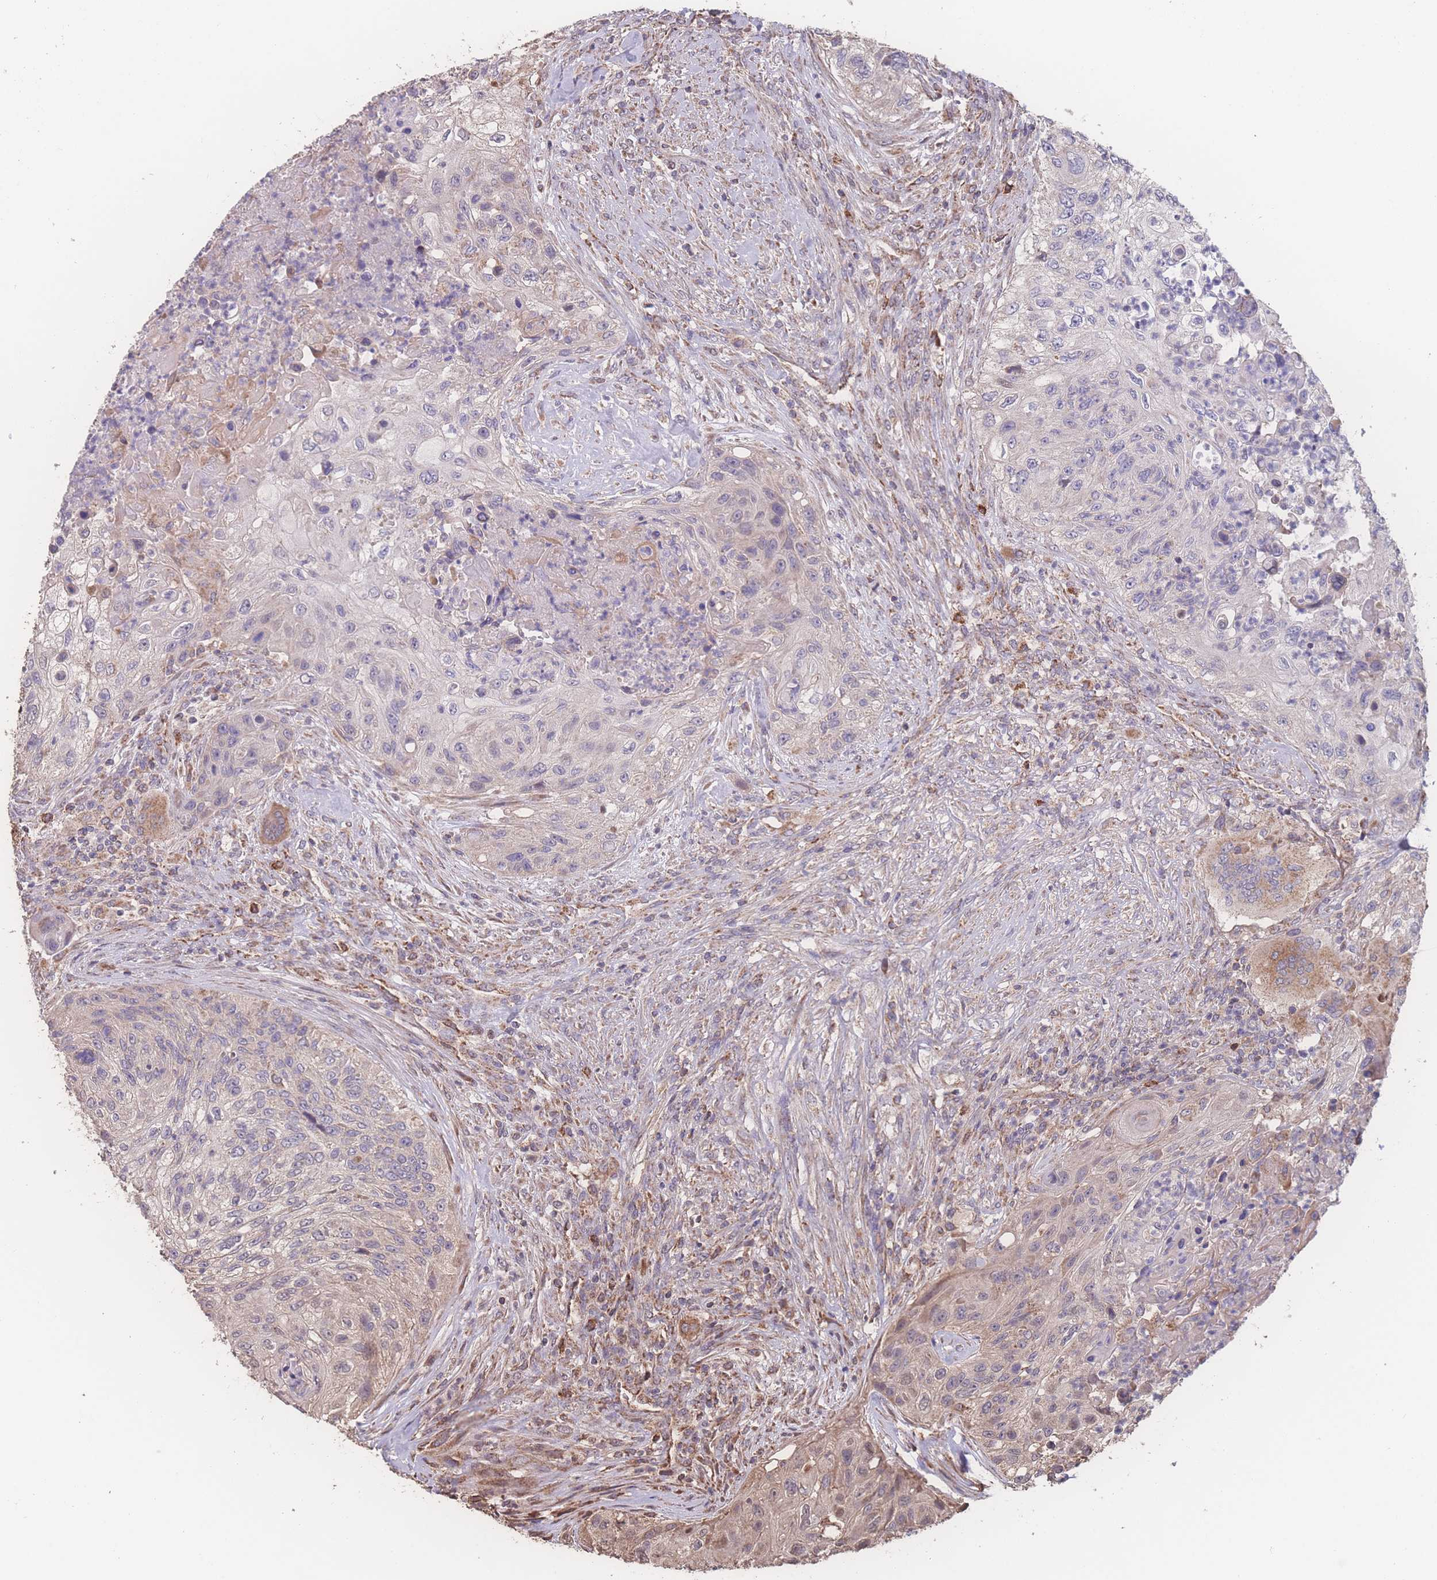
{"staining": {"intensity": "weak", "quantity": "<25%", "location": "cytoplasmic/membranous"}, "tissue": "urothelial cancer", "cell_type": "Tumor cells", "image_type": "cancer", "snomed": [{"axis": "morphology", "description": "Urothelial carcinoma, High grade"}, {"axis": "topography", "description": "Urinary bladder"}], "caption": "The immunohistochemistry (IHC) micrograph has no significant positivity in tumor cells of urothelial cancer tissue.", "gene": "SGSM3", "patient": {"sex": "female", "age": 60}}